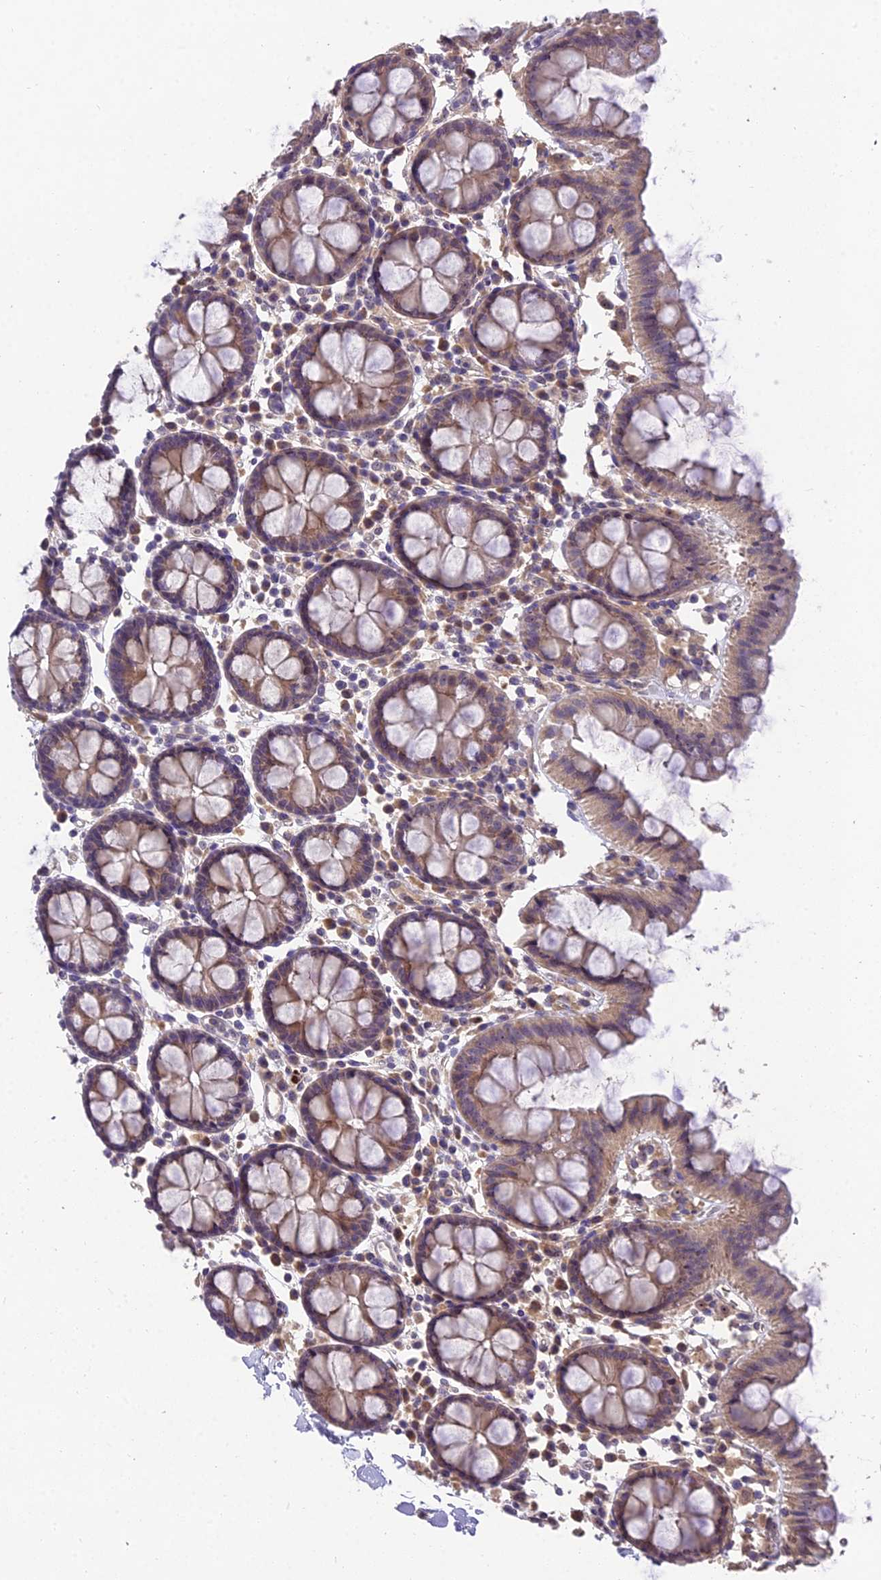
{"staining": {"intensity": "negative", "quantity": "none", "location": "none"}, "tissue": "colon", "cell_type": "Endothelial cells", "image_type": "normal", "snomed": [{"axis": "morphology", "description": "Normal tissue, NOS"}, {"axis": "topography", "description": "Colon"}], "caption": "This histopathology image is of benign colon stained with IHC to label a protein in brown with the nuclei are counter-stained blue. There is no staining in endothelial cells. (Brightfield microscopy of DAB immunohistochemistry (IHC) at high magnification).", "gene": "ZNF333", "patient": {"sex": "male", "age": 75}}